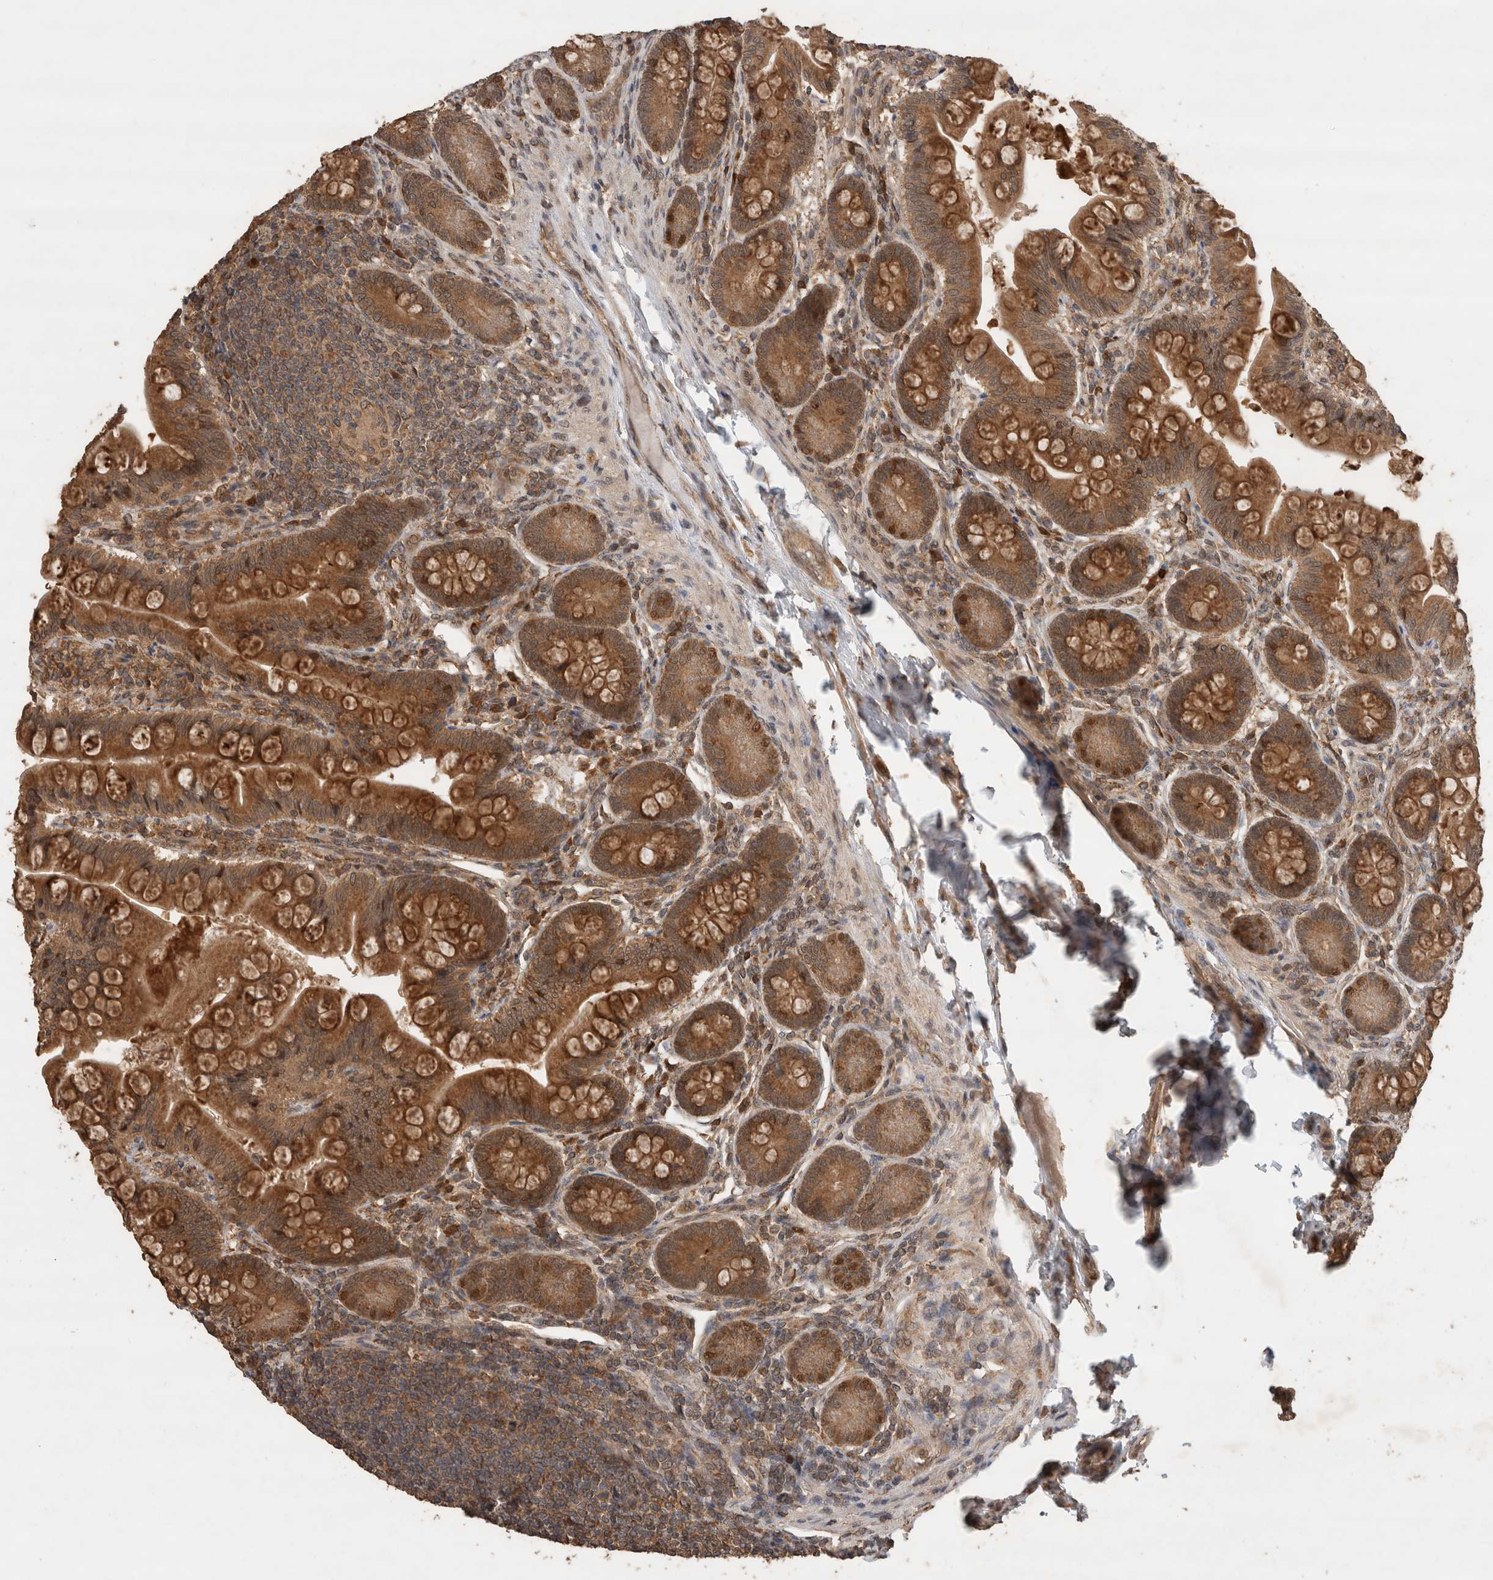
{"staining": {"intensity": "strong", "quantity": ">75%", "location": "cytoplasmic/membranous,nuclear"}, "tissue": "small intestine", "cell_type": "Glandular cells", "image_type": "normal", "snomed": [{"axis": "morphology", "description": "Normal tissue, NOS"}, {"axis": "topography", "description": "Small intestine"}], "caption": "Small intestine stained for a protein reveals strong cytoplasmic/membranous,nuclear positivity in glandular cells. (brown staining indicates protein expression, while blue staining denotes nuclei).", "gene": "OTUD7B", "patient": {"sex": "male", "age": 7}}